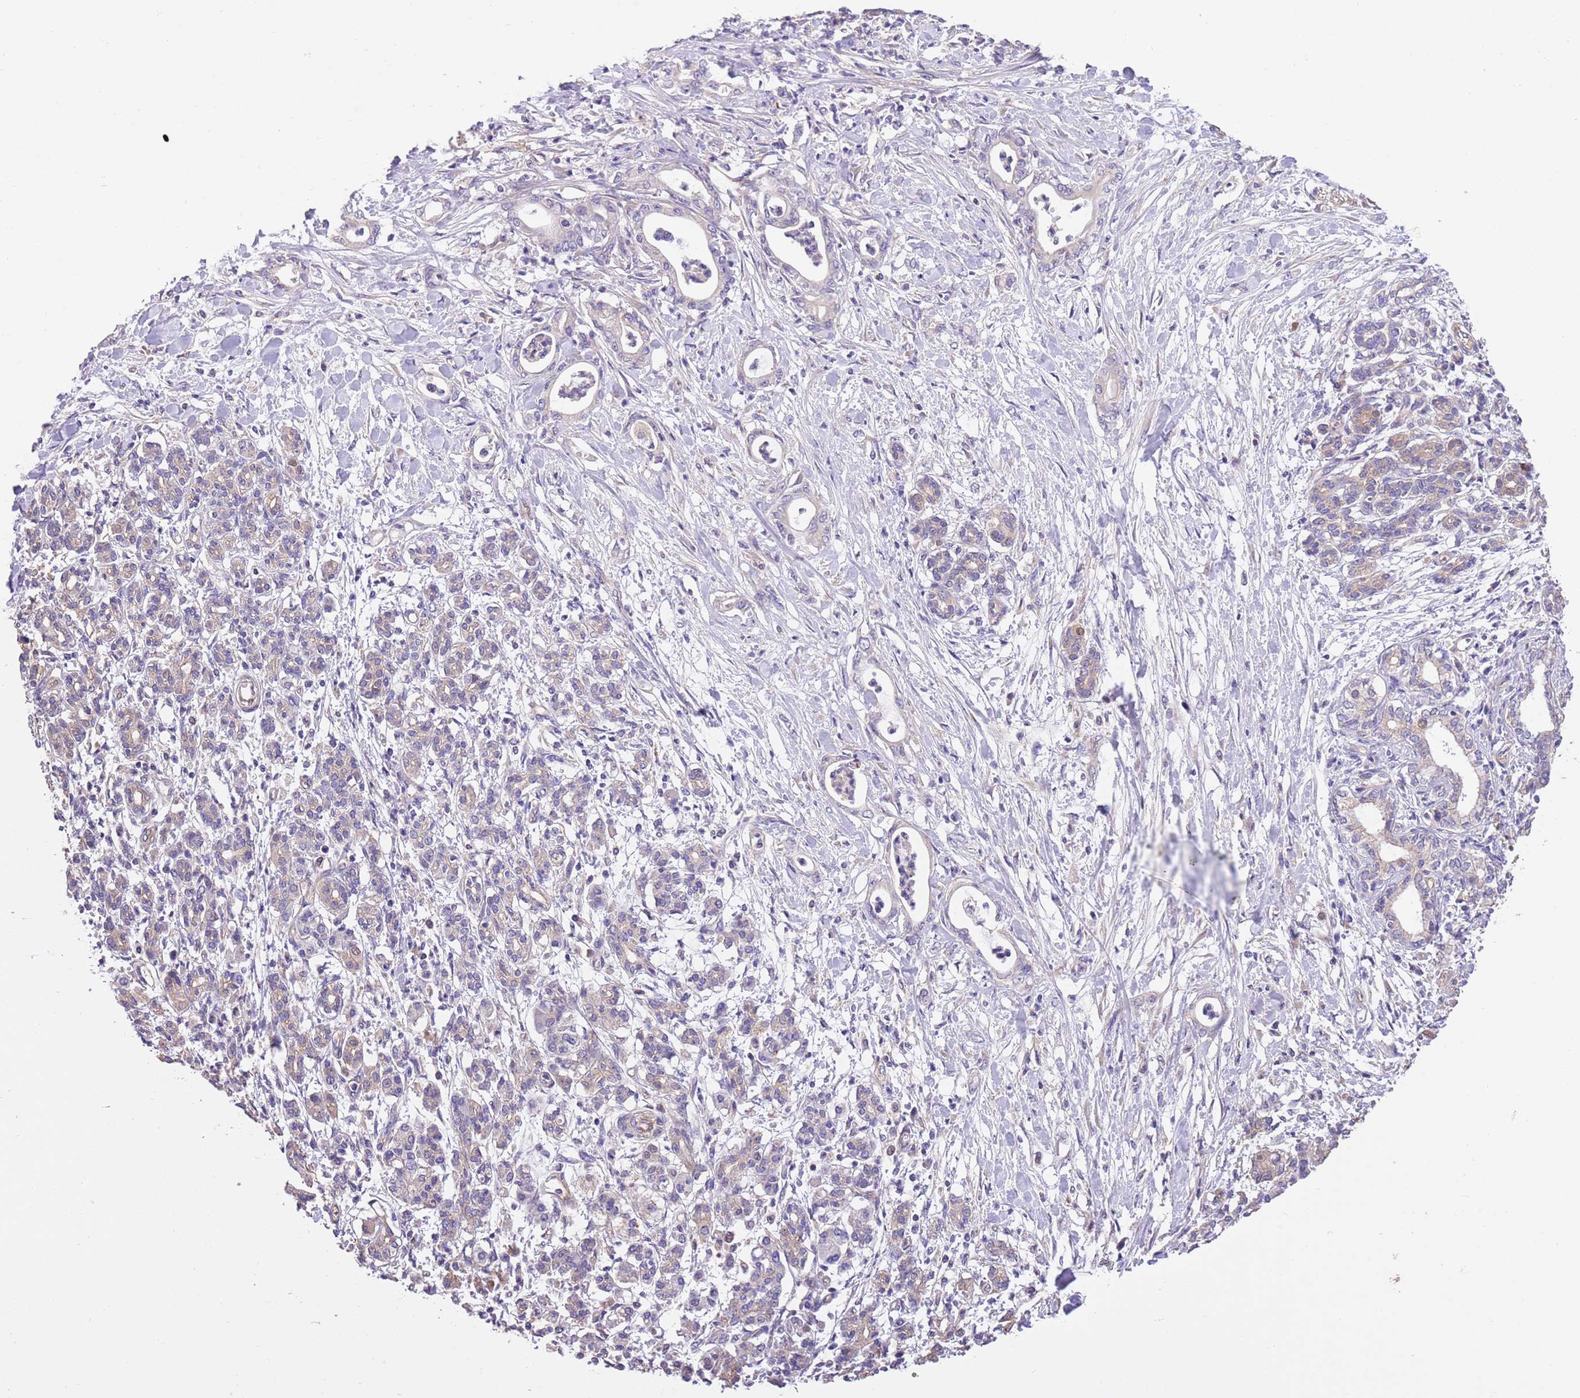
{"staining": {"intensity": "negative", "quantity": "none", "location": "none"}, "tissue": "pancreatic cancer", "cell_type": "Tumor cells", "image_type": "cancer", "snomed": [{"axis": "morphology", "description": "Adenocarcinoma, NOS"}, {"axis": "topography", "description": "Pancreas"}], "caption": "A micrograph of human pancreatic cancer is negative for staining in tumor cells.", "gene": "FAM89B", "patient": {"sex": "female", "age": 55}}